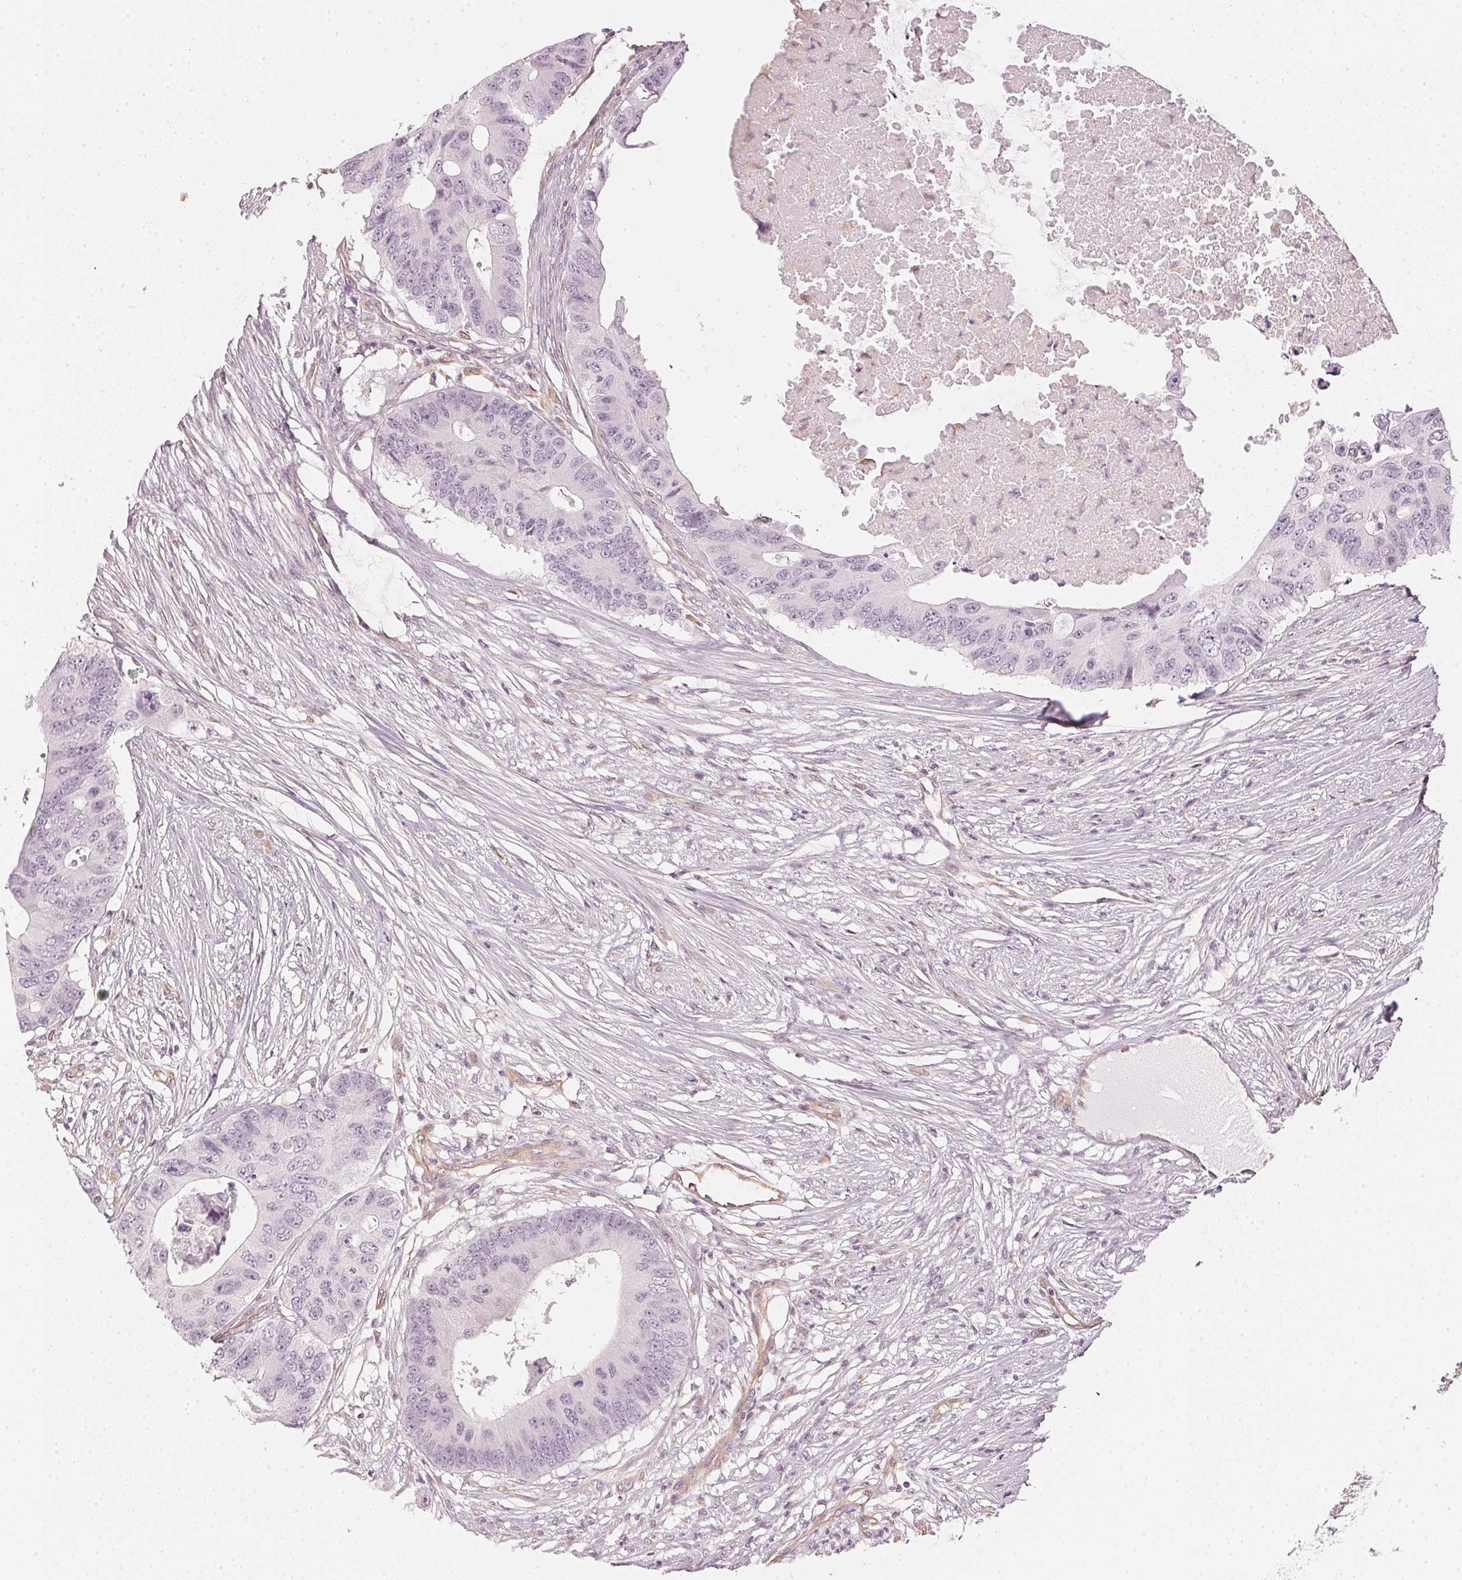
{"staining": {"intensity": "negative", "quantity": "none", "location": "none"}, "tissue": "colorectal cancer", "cell_type": "Tumor cells", "image_type": "cancer", "snomed": [{"axis": "morphology", "description": "Adenocarcinoma, NOS"}, {"axis": "topography", "description": "Colon"}], "caption": "Immunohistochemistry micrograph of neoplastic tissue: colorectal adenocarcinoma stained with DAB (3,3'-diaminobenzidine) reveals no significant protein expression in tumor cells.", "gene": "APLP1", "patient": {"sex": "male", "age": 71}}